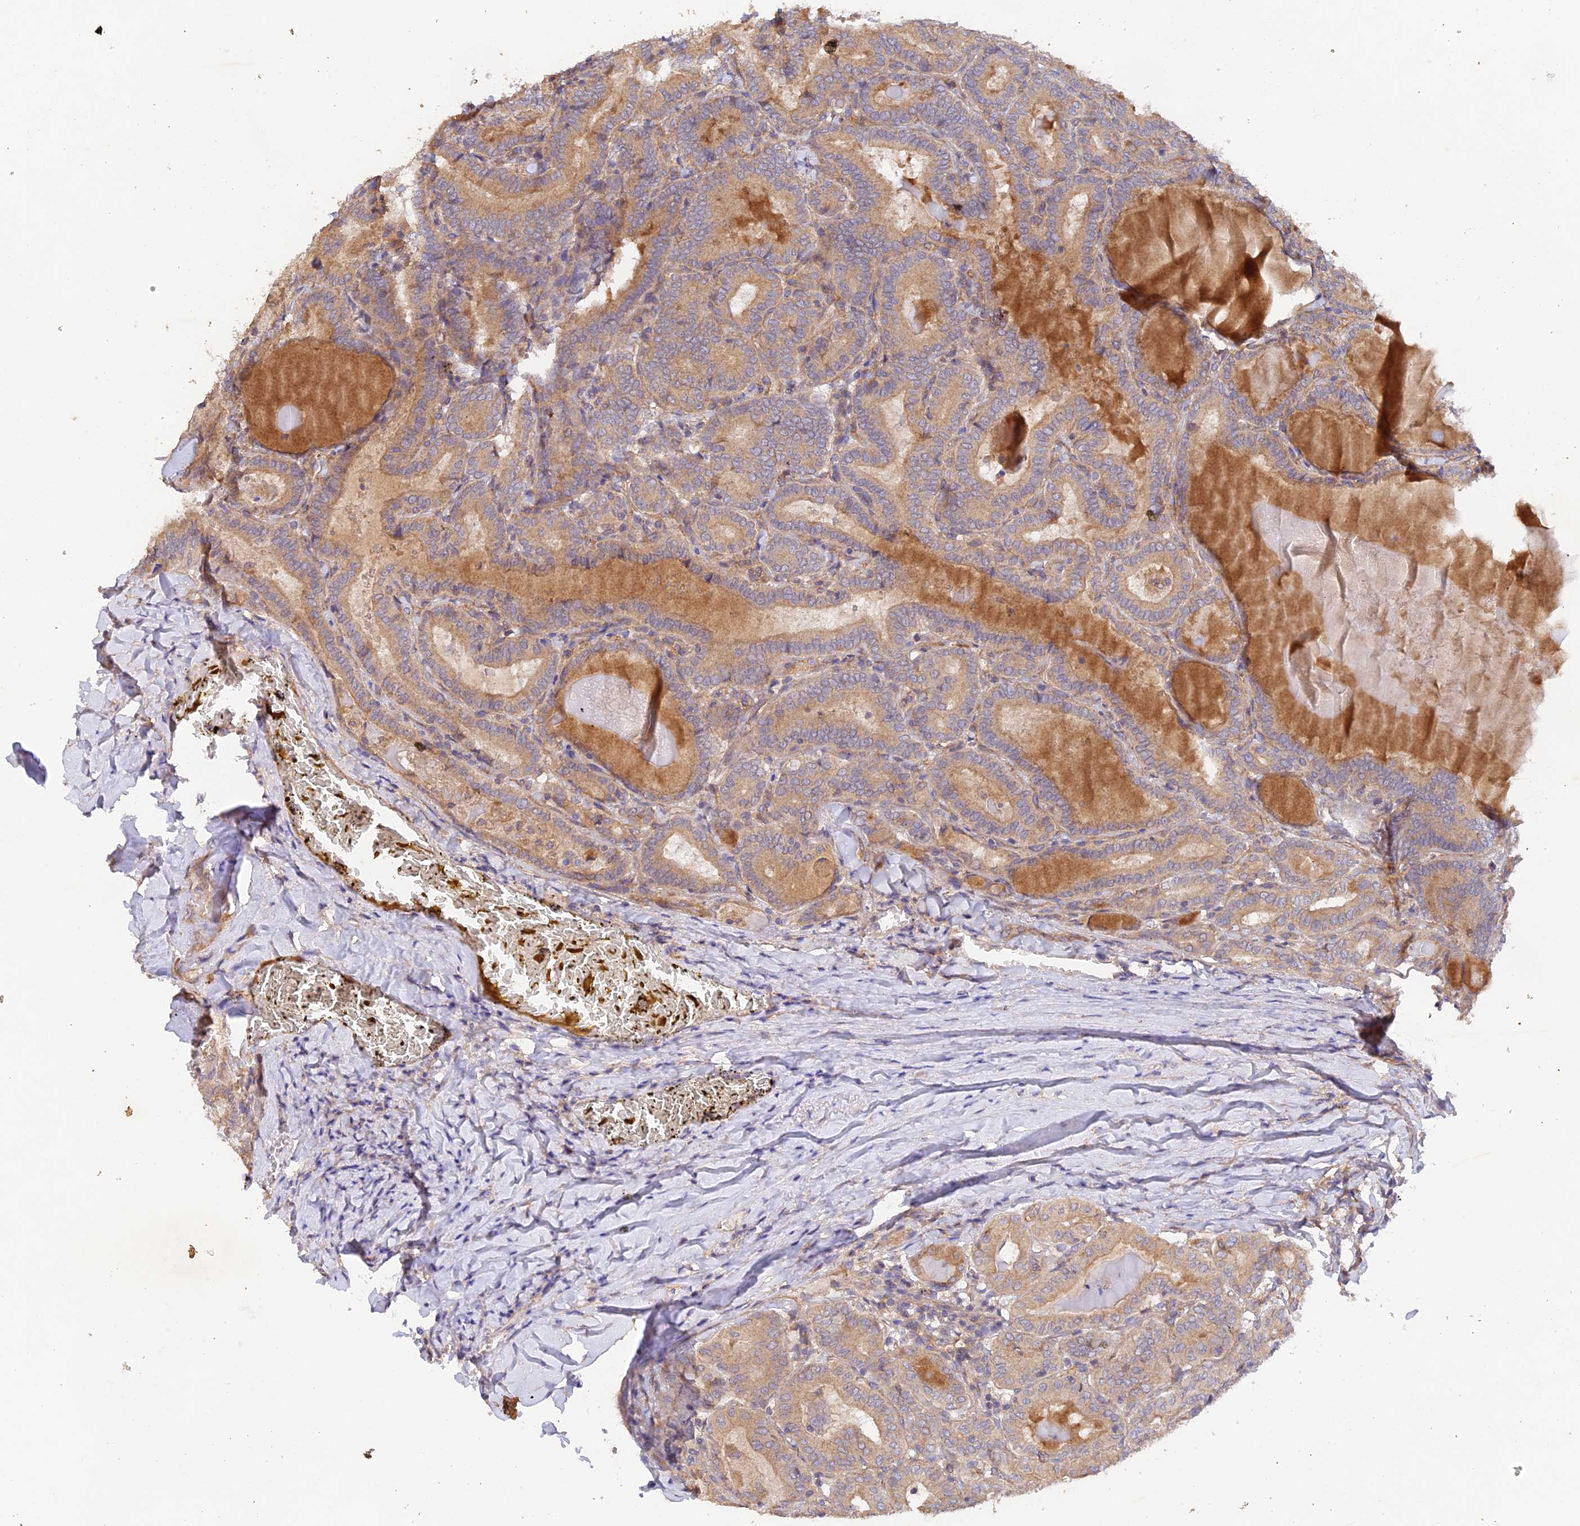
{"staining": {"intensity": "weak", "quantity": ">75%", "location": "cytoplasmic/membranous"}, "tissue": "thyroid cancer", "cell_type": "Tumor cells", "image_type": "cancer", "snomed": [{"axis": "morphology", "description": "Papillary adenocarcinoma, NOS"}, {"axis": "topography", "description": "Thyroid gland"}], "caption": "Immunohistochemical staining of human thyroid papillary adenocarcinoma displays low levels of weak cytoplasmic/membranous protein expression in approximately >75% of tumor cells.", "gene": "MYO9A", "patient": {"sex": "female", "age": 72}}